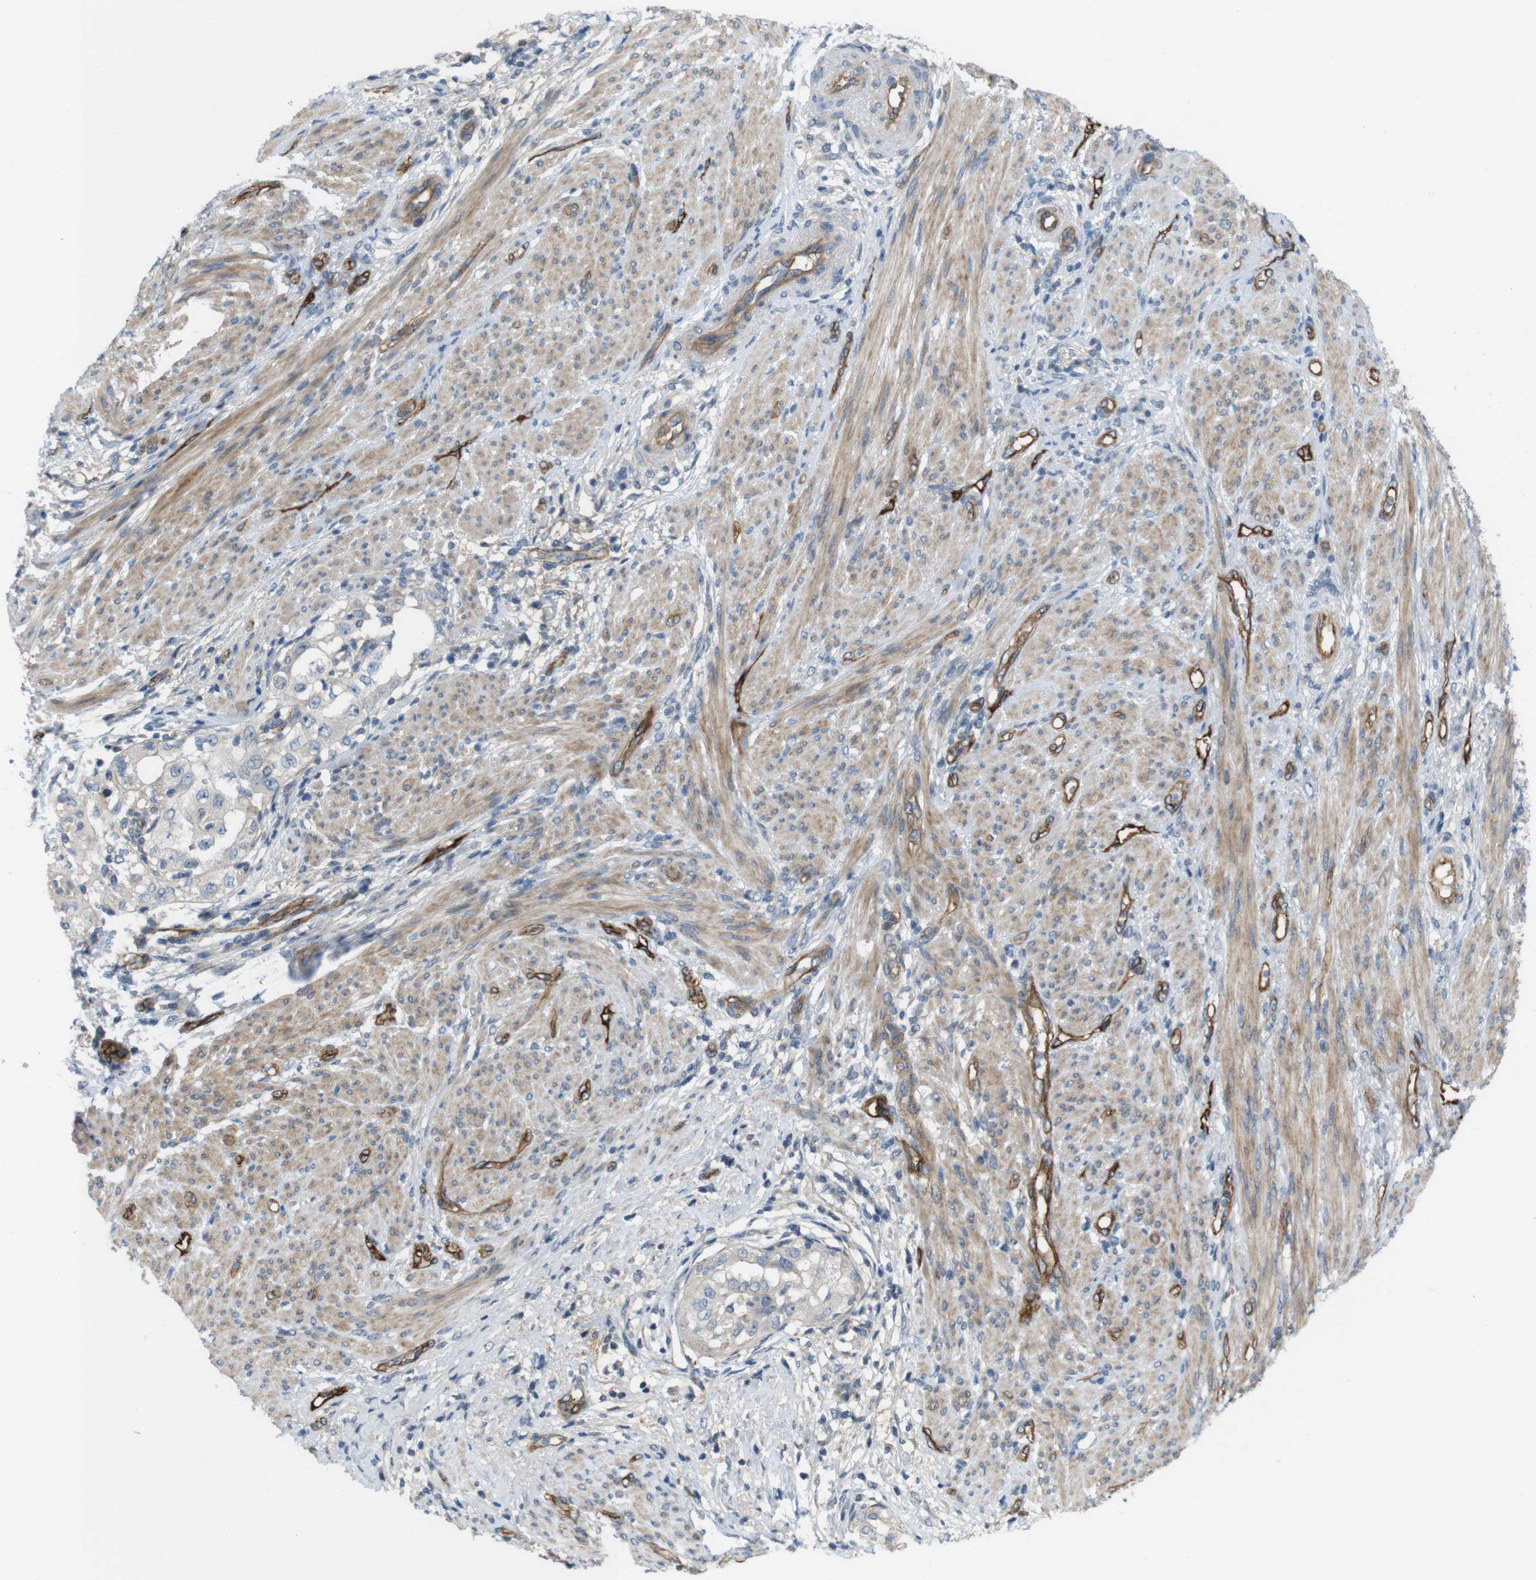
{"staining": {"intensity": "weak", "quantity": "25%-75%", "location": "cytoplasmic/membranous"}, "tissue": "endometrial cancer", "cell_type": "Tumor cells", "image_type": "cancer", "snomed": [{"axis": "morphology", "description": "Adenocarcinoma, NOS"}, {"axis": "topography", "description": "Endometrium"}], "caption": "Immunohistochemical staining of human adenocarcinoma (endometrial) exhibits low levels of weak cytoplasmic/membranous protein staining in approximately 25%-75% of tumor cells. The protein is stained brown, and the nuclei are stained in blue (DAB (3,3'-diaminobenzidine) IHC with brightfield microscopy, high magnification).", "gene": "BVES", "patient": {"sex": "female", "age": 85}}